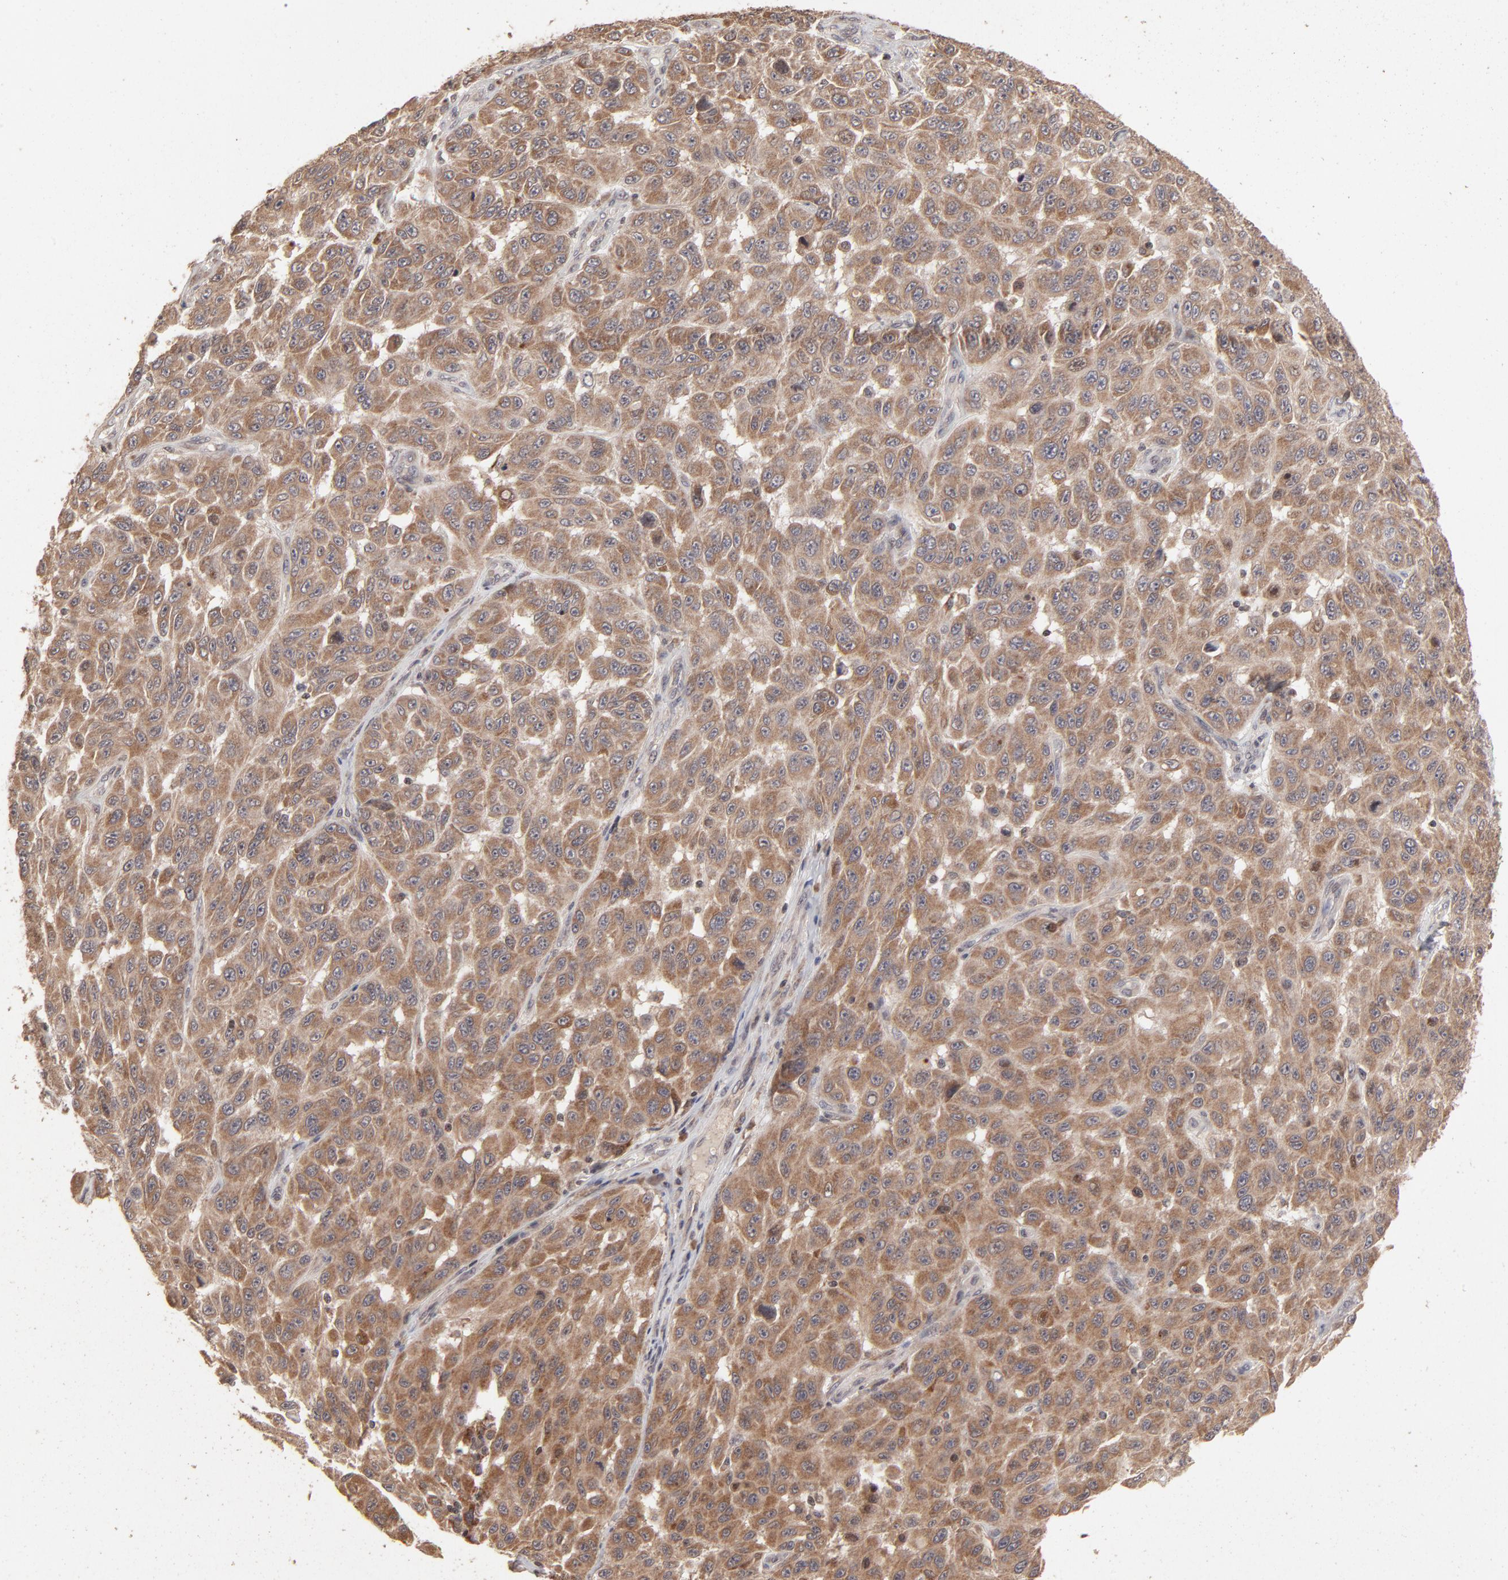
{"staining": {"intensity": "moderate", "quantity": ">75%", "location": "cytoplasmic/membranous"}, "tissue": "melanoma", "cell_type": "Tumor cells", "image_type": "cancer", "snomed": [{"axis": "morphology", "description": "Malignant melanoma, NOS"}, {"axis": "topography", "description": "Skin"}], "caption": "A brown stain highlights moderate cytoplasmic/membranous staining of a protein in human melanoma tumor cells.", "gene": "ARIH1", "patient": {"sex": "male", "age": 30}}